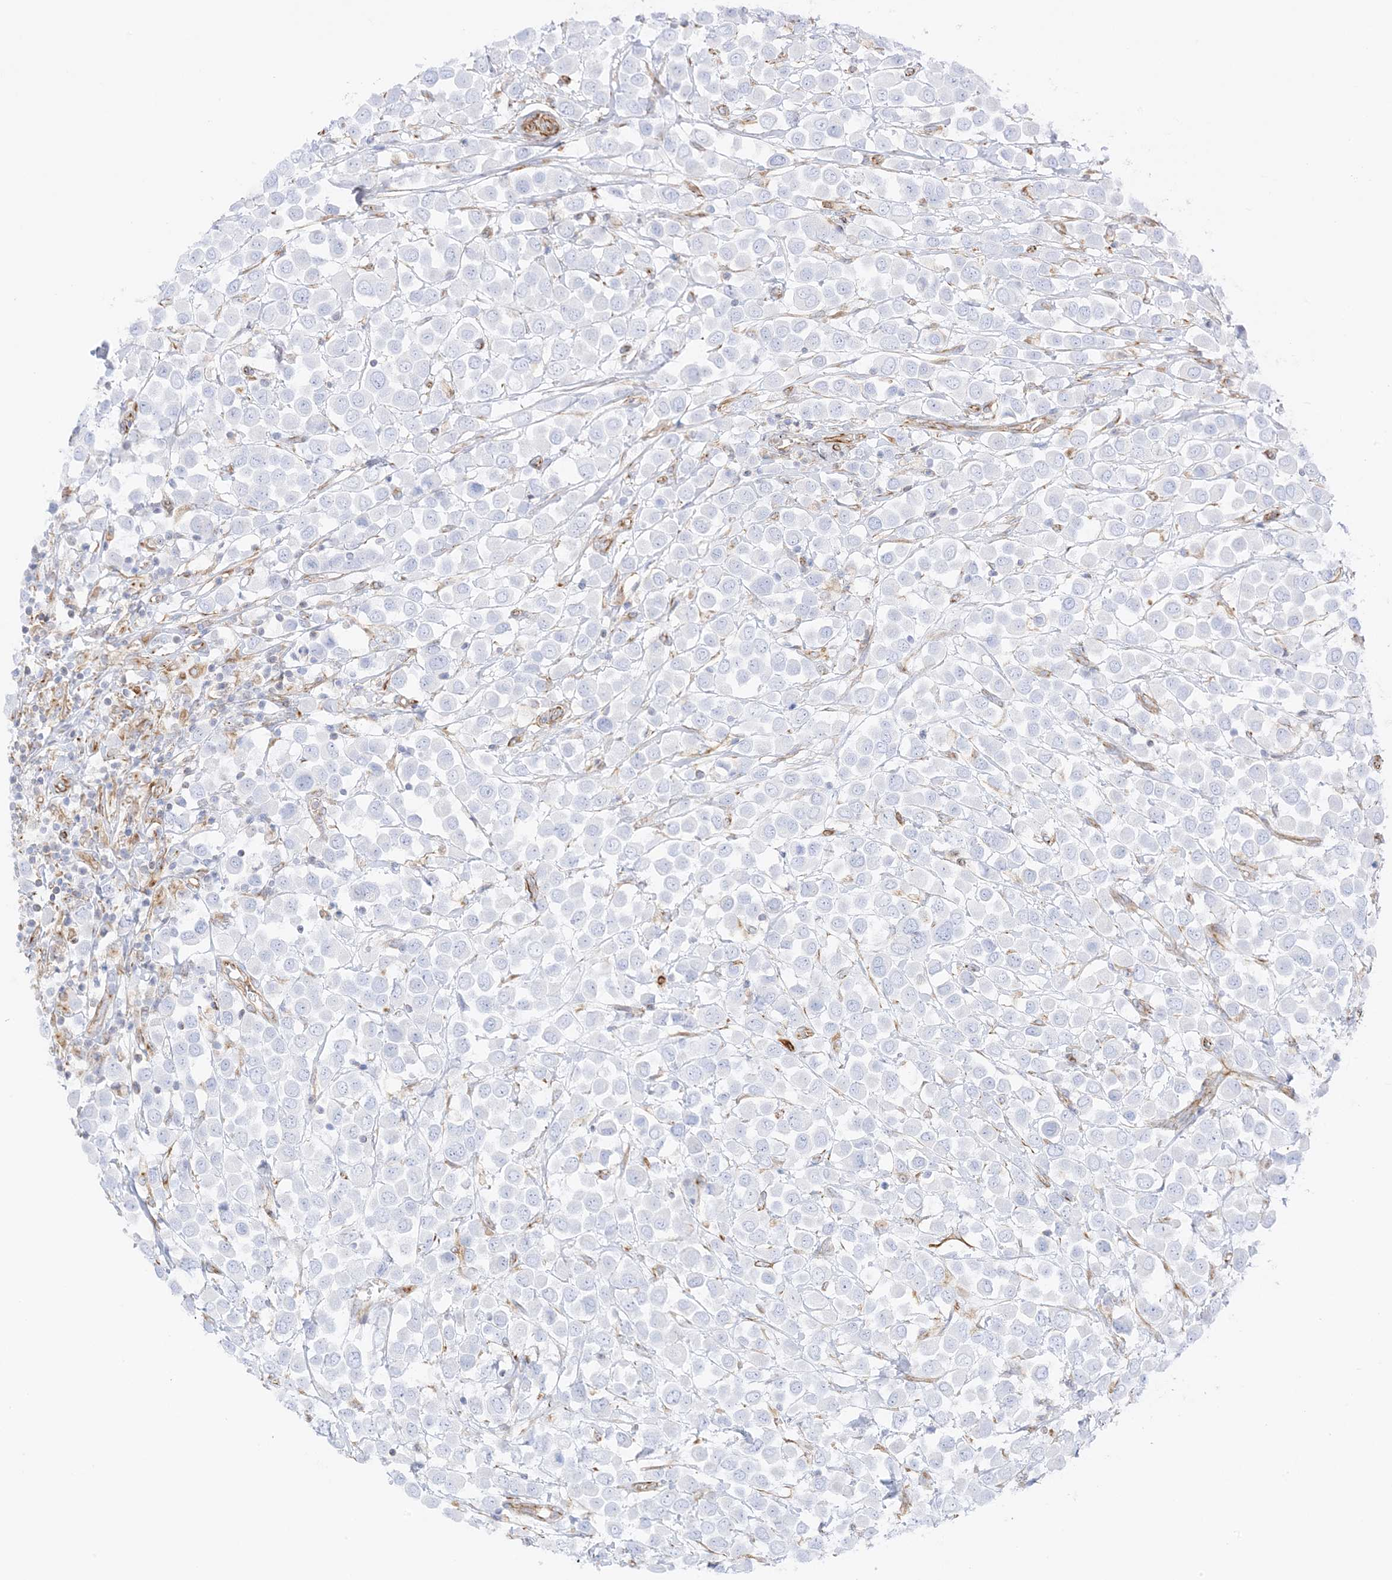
{"staining": {"intensity": "negative", "quantity": "none", "location": "none"}, "tissue": "breast cancer", "cell_type": "Tumor cells", "image_type": "cancer", "snomed": [{"axis": "morphology", "description": "Duct carcinoma"}, {"axis": "topography", "description": "Breast"}], "caption": "A histopathology image of intraductal carcinoma (breast) stained for a protein reveals no brown staining in tumor cells. (DAB immunohistochemistry visualized using brightfield microscopy, high magnification).", "gene": "PID1", "patient": {"sex": "female", "age": 61}}